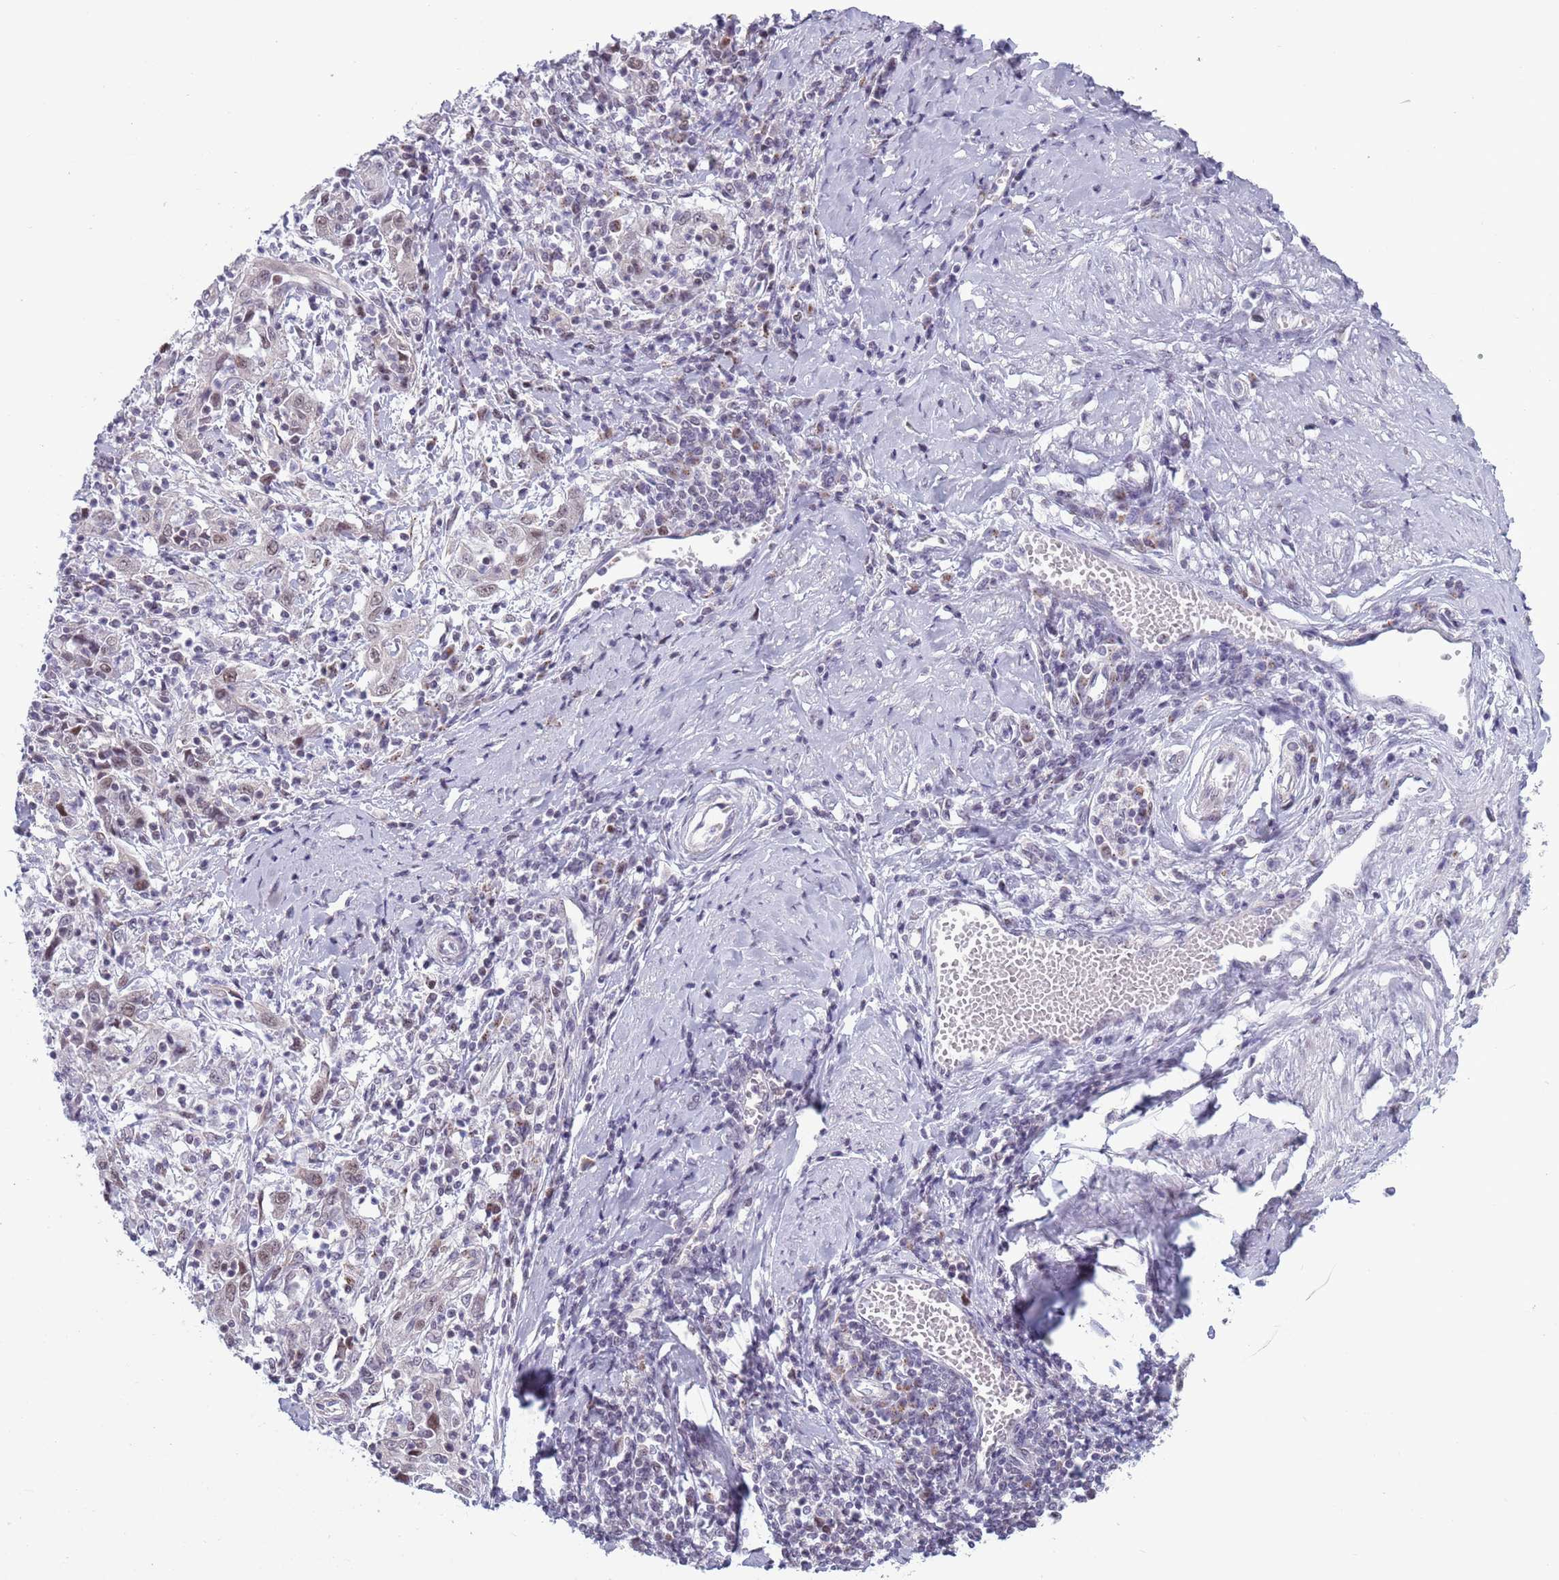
{"staining": {"intensity": "weak", "quantity": "<25%", "location": "nuclear"}, "tissue": "cervical cancer", "cell_type": "Tumor cells", "image_type": "cancer", "snomed": [{"axis": "morphology", "description": "Squamous cell carcinoma, NOS"}, {"axis": "topography", "description": "Cervix"}], "caption": "A photomicrograph of human cervical squamous cell carcinoma is negative for staining in tumor cells.", "gene": "ZKSCAN2", "patient": {"sex": "female", "age": 46}}